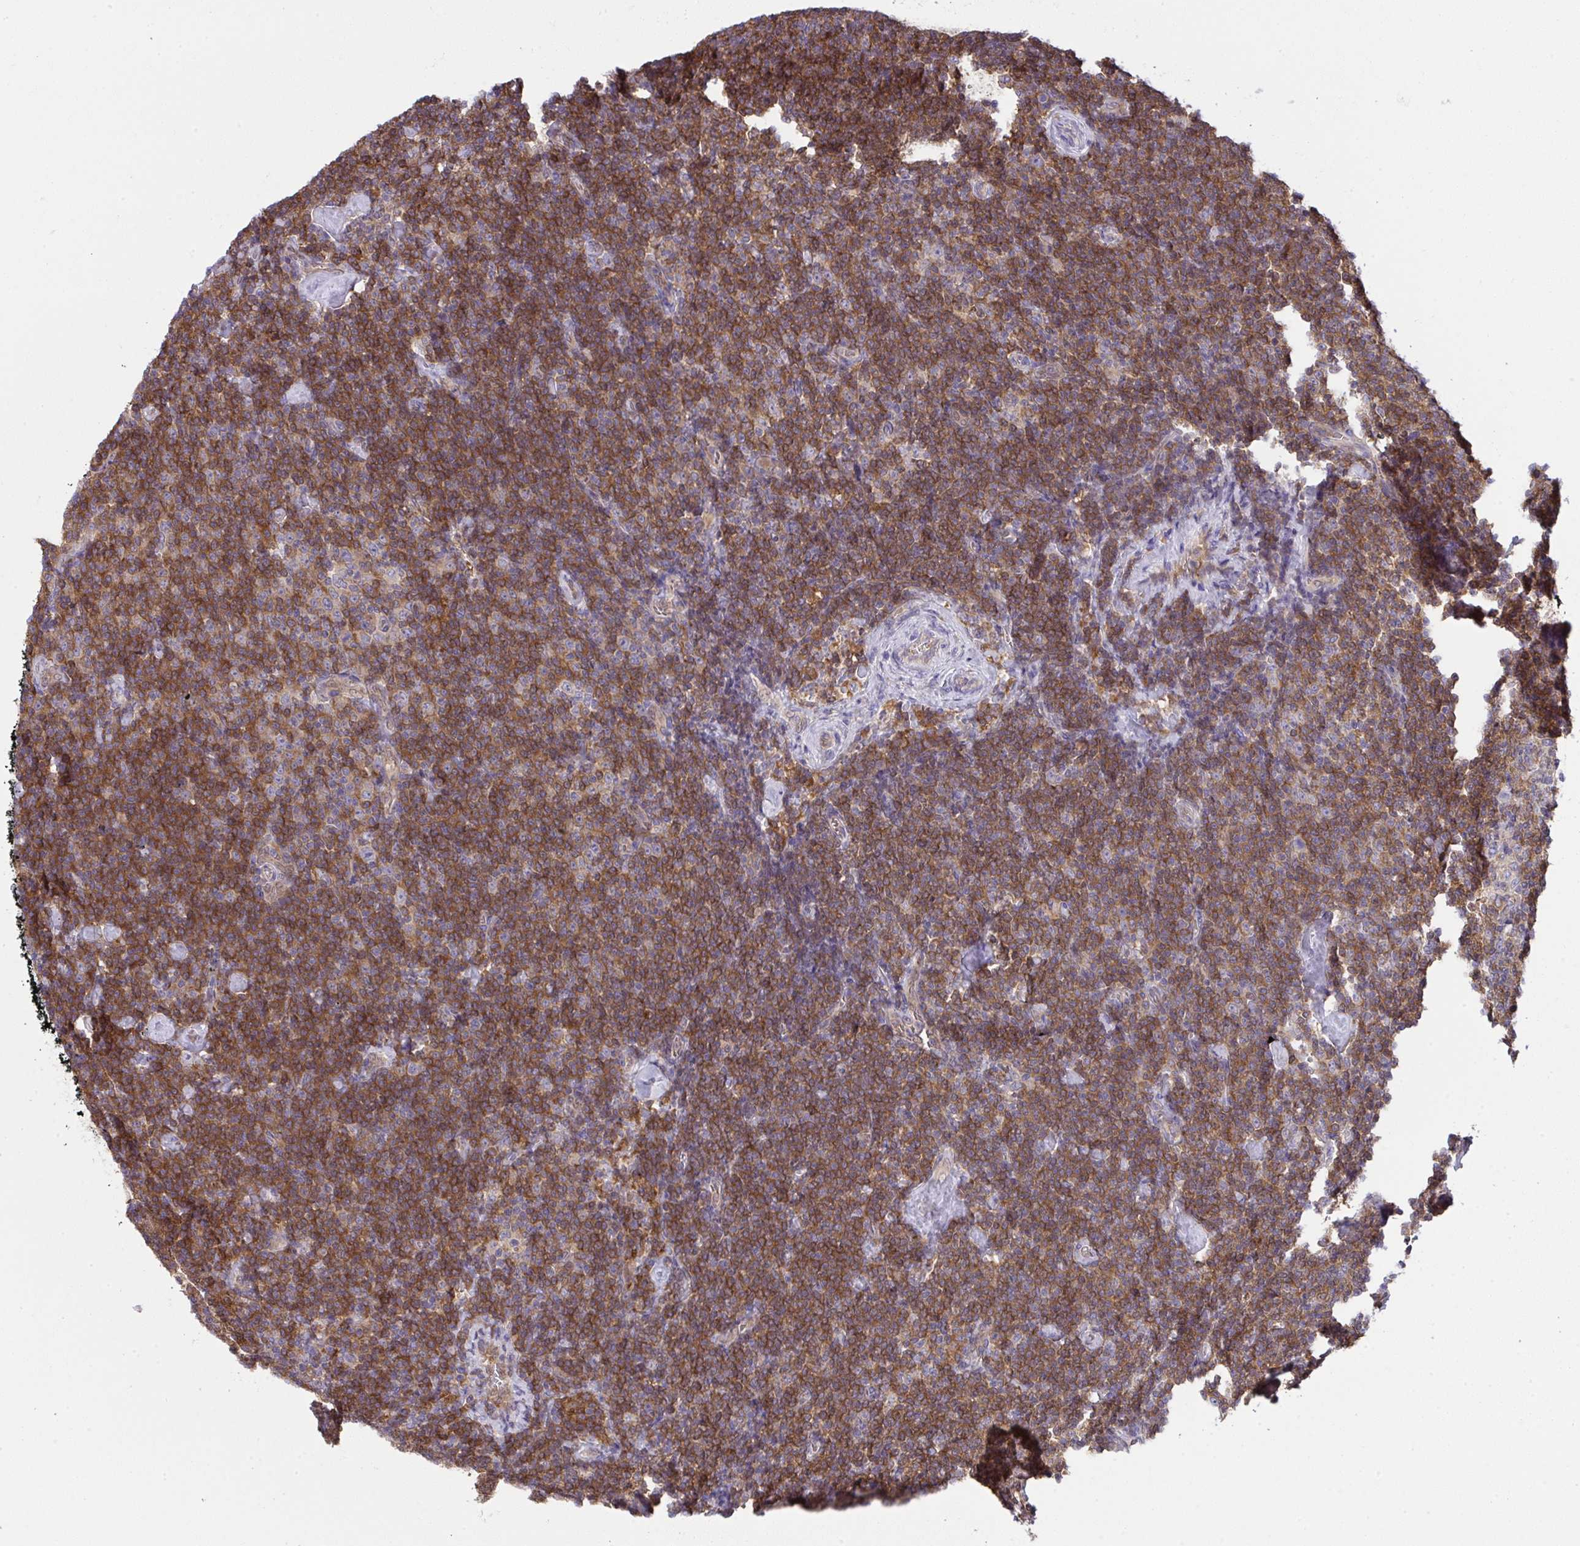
{"staining": {"intensity": "strong", "quantity": ">75%", "location": "cytoplasmic/membranous"}, "tissue": "lymphoma", "cell_type": "Tumor cells", "image_type": "cancer", "snomed": [{"axis": "morphology", "description": "Malignant lymphoma, non-Hodgkin's type, Low grade"}, {"axis": "topography", "description": "Lymph node"}], "caption": "Immunohistochemical staining of human malignant lymphoma, non-Hodgkin's type (low-grade) exhibits strong cytoplasmic/membranous protein positivity in approximately >75% of tumor cells. The staining was performed using DAB (3,3'-diaminobenzidine), with brown indicating positive protein expression. Nuclei are stained blue with hematoxylin.", "gene": "ALDH16A1", "patient": {"sex": "male", "age": 81}}